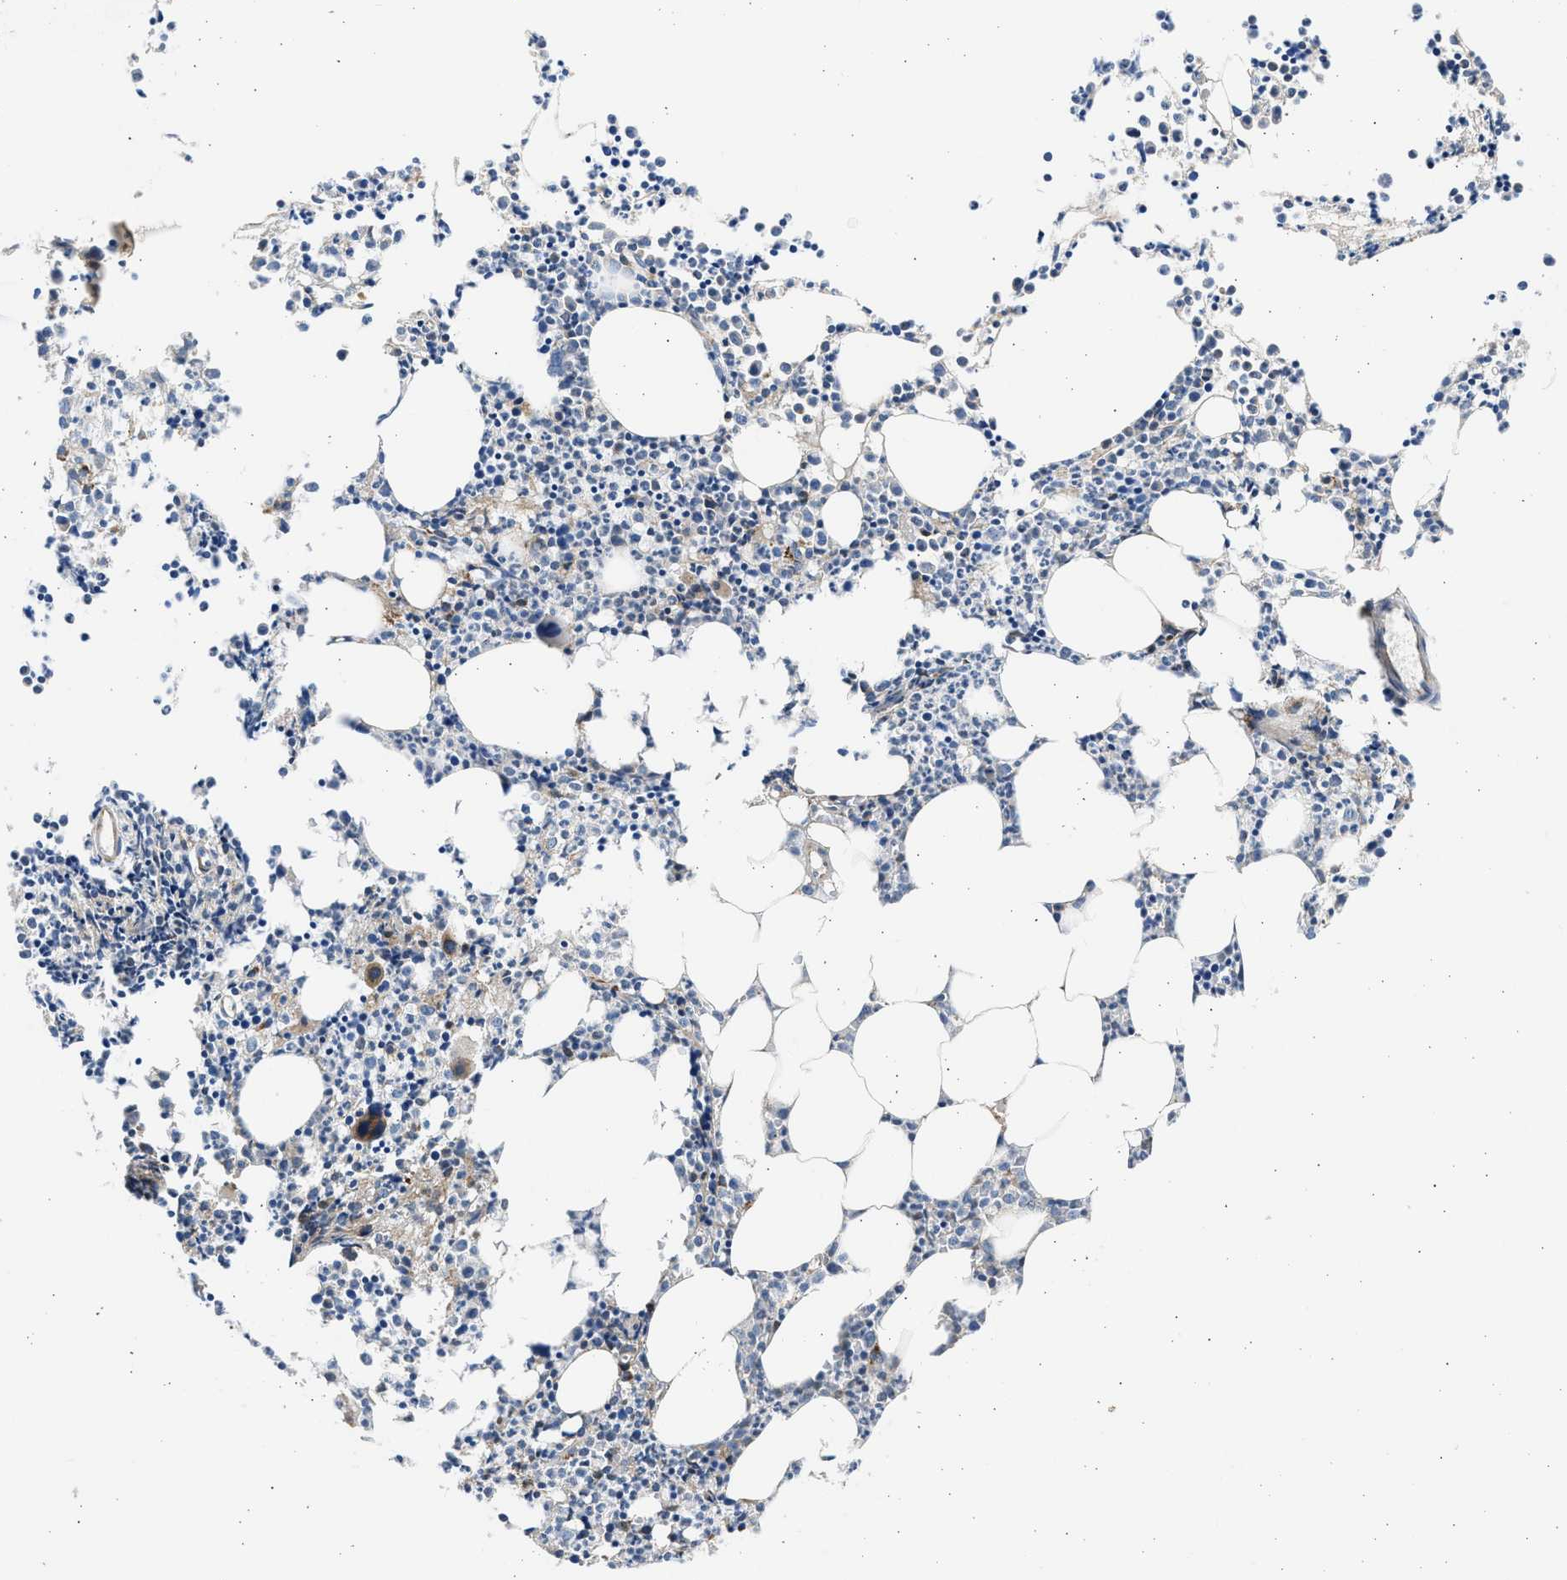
{"staining": {"intensity": "moderate", "quantity": "<25%", "location": "cytoplasmic/membranous"}, "tissue": "bone marrow", "cell_type": "Hematopoietic cells", "image_type": "normal", "snomed": [{"axis": "morphology", "description": "Normal tissue, NOS"}, {"axis": "morphology", "description": "Inflammation, NOS"}, {"axis": "topography", "description": "Bone marrow"}], "caption": "Bone marrow stained with IHC displays moderate cytoplasmic/membranous staining in about <25% of hematopoietic cells.", "gene": "PLD2", "patient": {"sex": "female", "age": 53}}